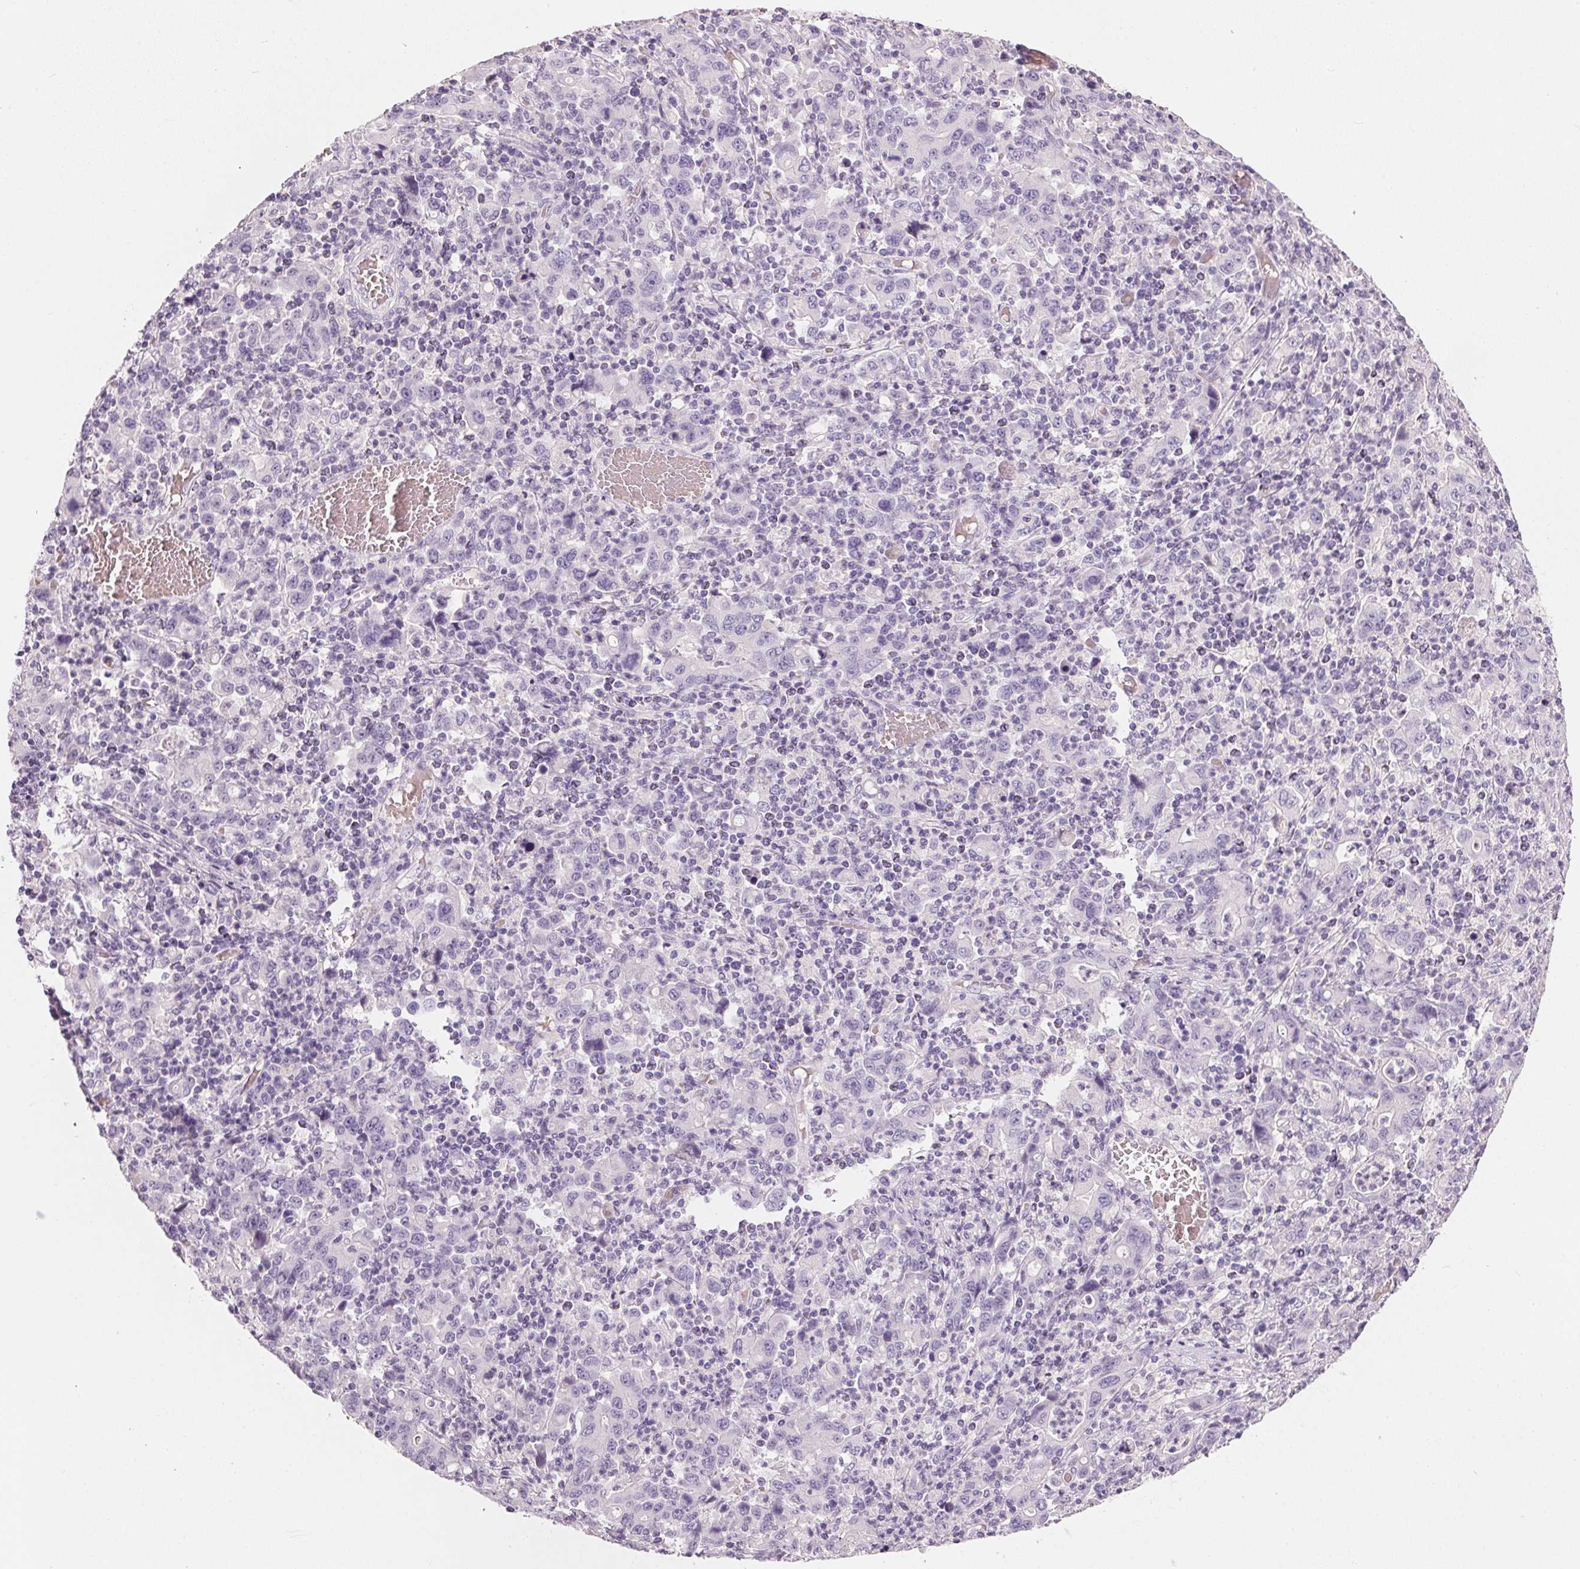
{"staining": {"intensity": "negative", "quantity": "none", "location": "none"}, "tissue": "stomach cancer", "cell_type": "Tumor cells", "image_type": "cancer", "snomed": [{"axis": "morphology", "description": "Adenocarcinoma, NOS"}, {"axis": "topography", "description": "Stomach, upper"}], "caption": "An immunohistochemistry (IHC) image of stomach cancer (adenocarcinoma) is shown. There is no staining in tumor cells of stomach cancer (adenocarcinoma).", "gene": "HSD17B1", "patient": {"sex": "male", "age": 69}}